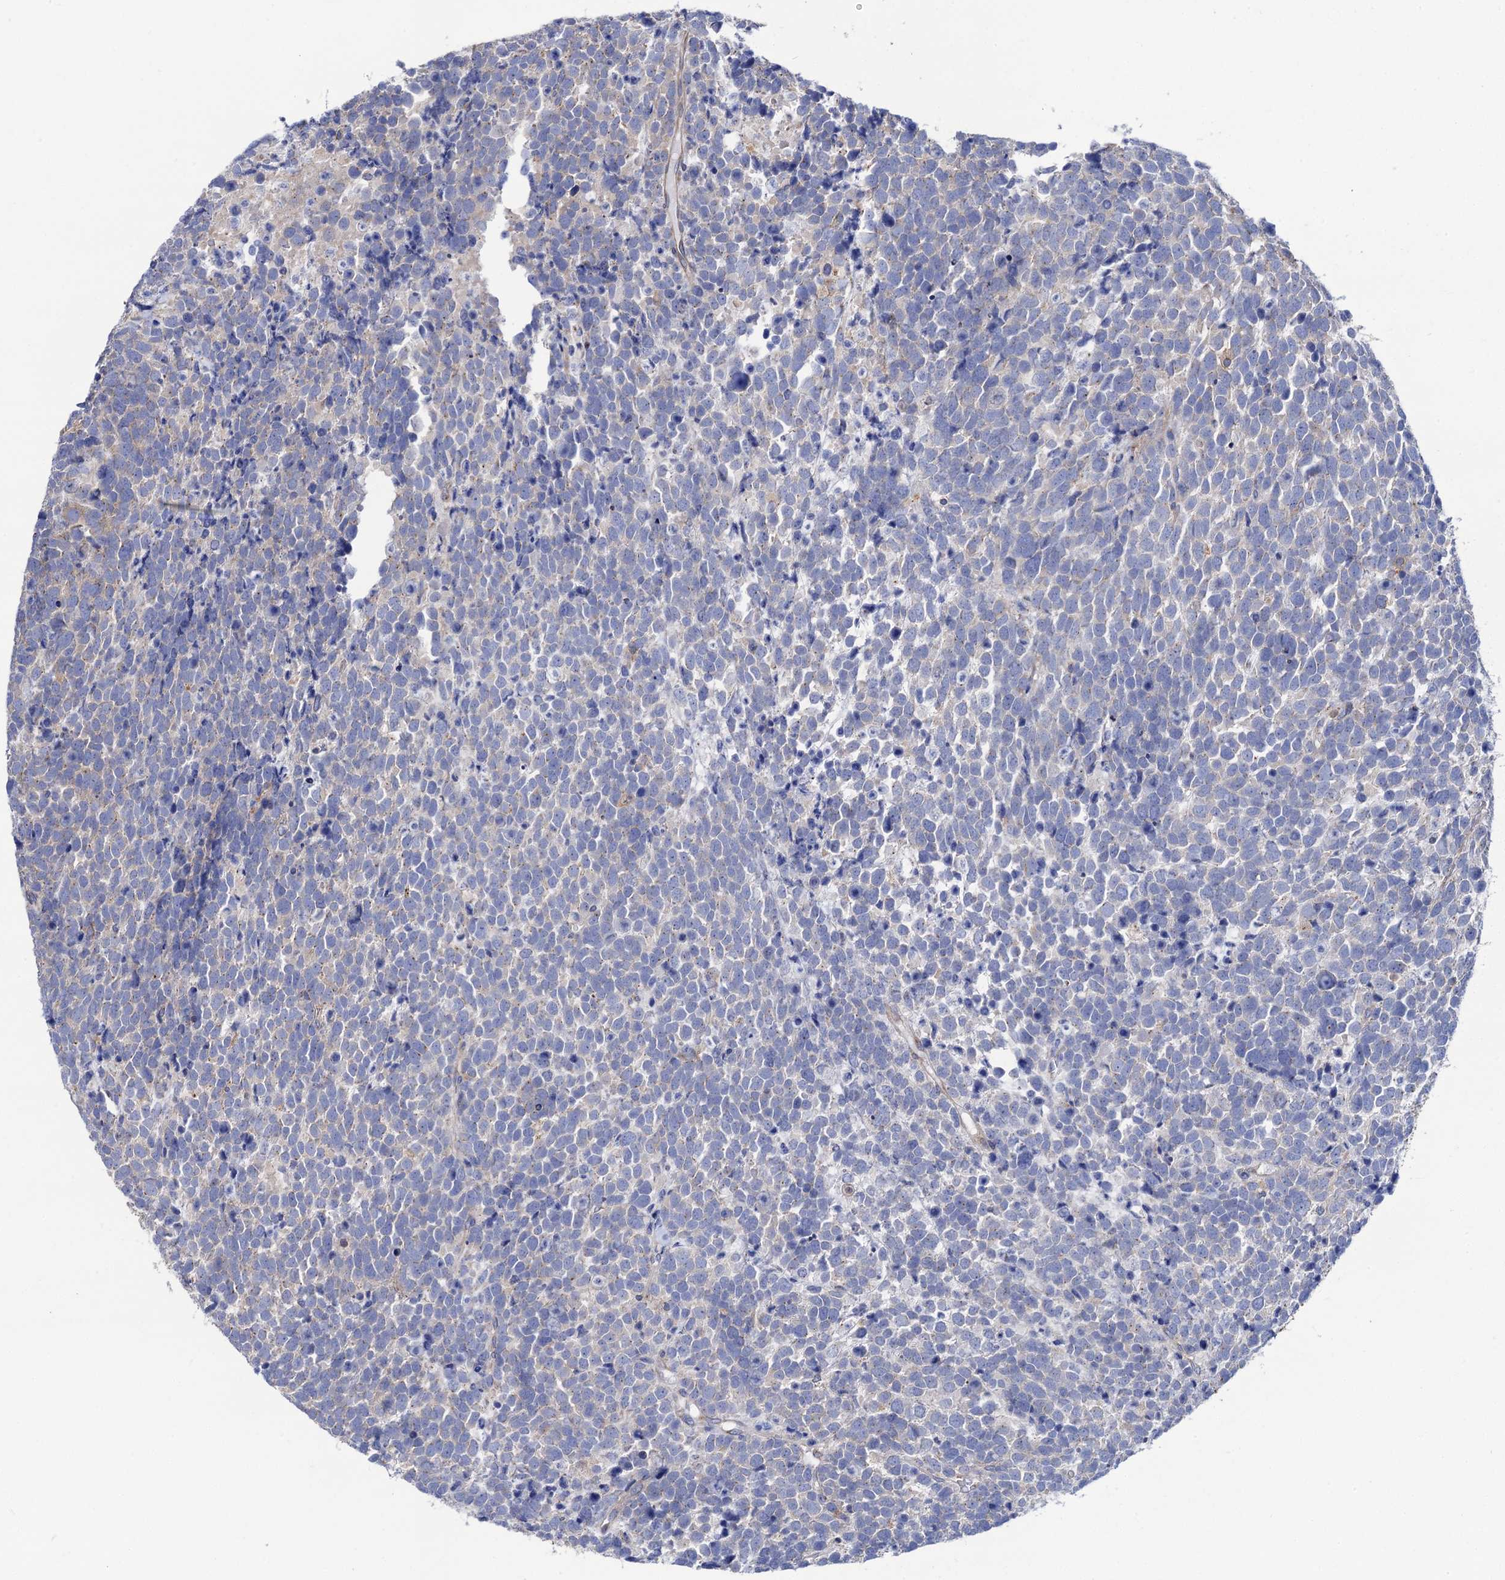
{"staining": {"intensity": "negative", "quantity": "none", "location": "none"}, "tissue": "urothelial cancer", "cell_type": "Tumor cells", "image_type": "cancer", "snomed": [{"axis": "morphology", "description": "Urothelial carcinoma, High grade"}, {"axis": "topography", "description": "Urinary bladder"}], "caption": "Tumor cells are negative for brown protein staining in high-grade urothelial carcinoma.", "gene": "DYDC1", "patient": {"sex": "female", "age": 82}}